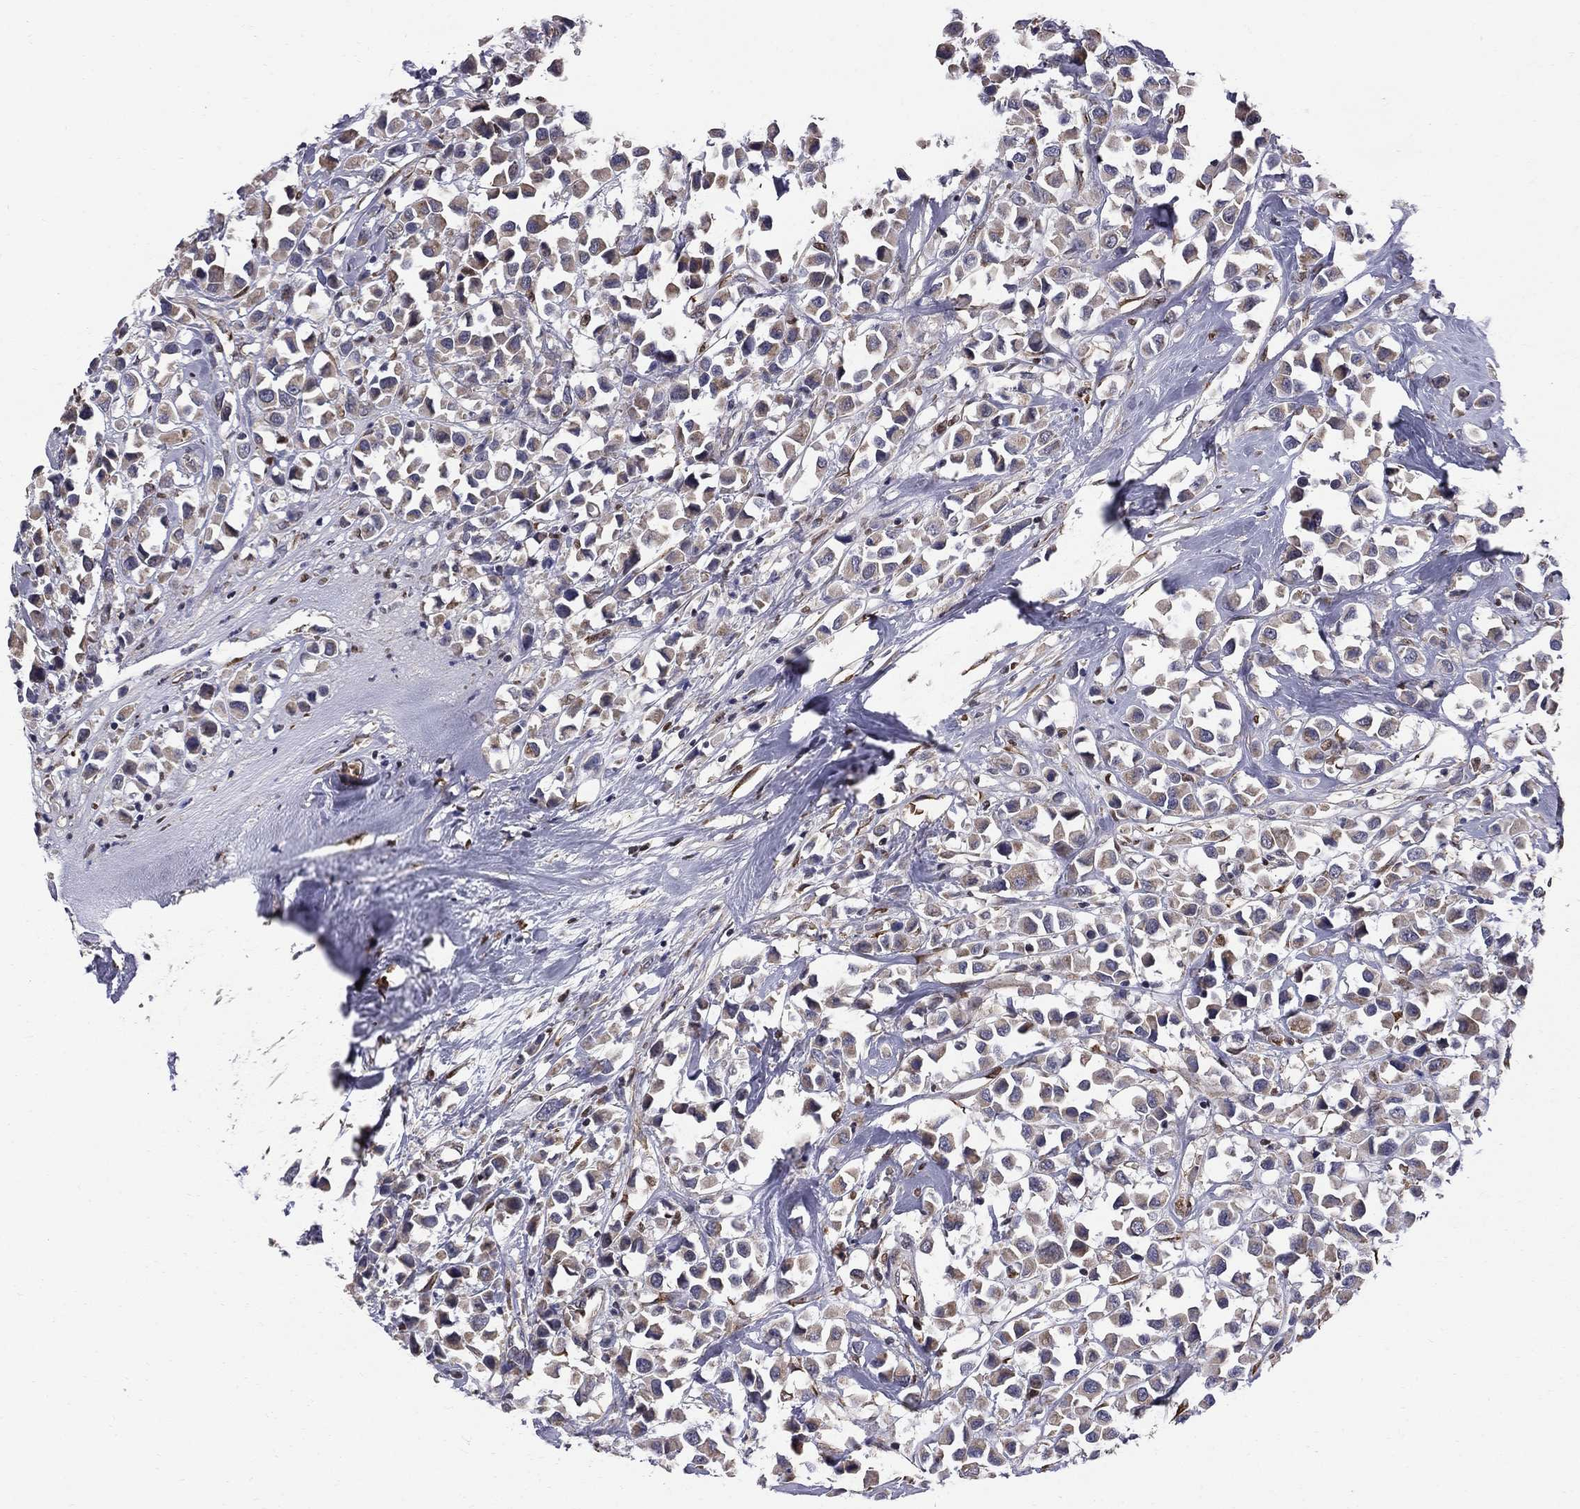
{"staining": {"intensity": "weak", "quantity": "<25%", "location": "cytoplasmic/membranous"}, "tissue": "breast cancer", "cell_type": "Tumor cells", "image_type": "cancer", "snomed": [{"axis": "morphology", "description": "Duct carcinoma"}, {"axis": "topography", "description": "Breast"}], "caption": "Tumor cells show no significant staining in breast cancer (intraductal carcinoma).", "gene": "HSPB2", "patient": {"sex": "female", "age": 61}}